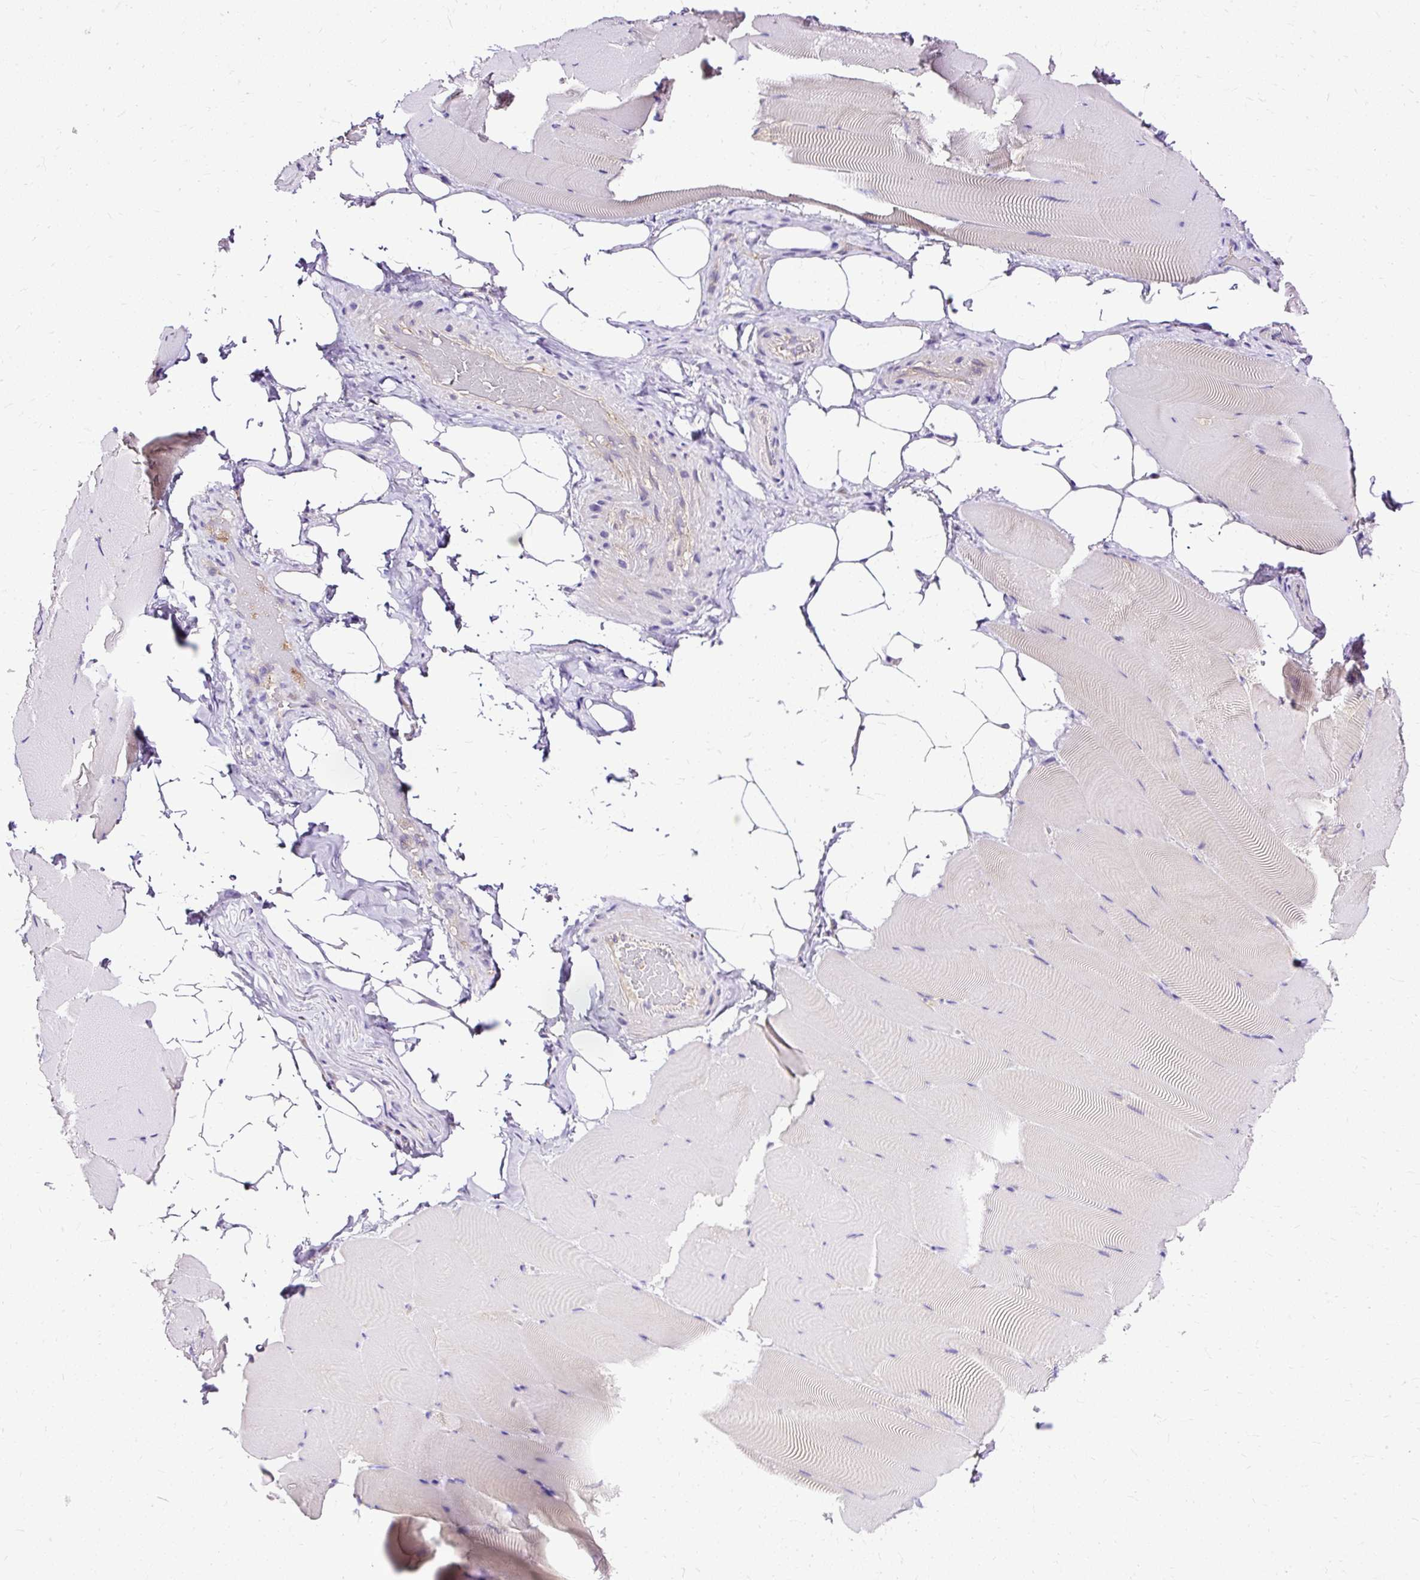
{"staining": {"intensity": "negative", "quantity": "none", "location": "none"}, "tissue": "skeletal muscle", "cell_type": "Myocytes", "image_type": "normal", "snomed": [{"axis": "morphology", "description": "Normal tissue, NOS"}, {"axis": "topography", "description": "Skeletal muscle"}], "caption": "Skeletal muscle stained for a protein using immunohistochemistry (IHC) displays no staining myocytes.", "gene": "TWF2", "patient": {"sex": "female", "age": 64}}